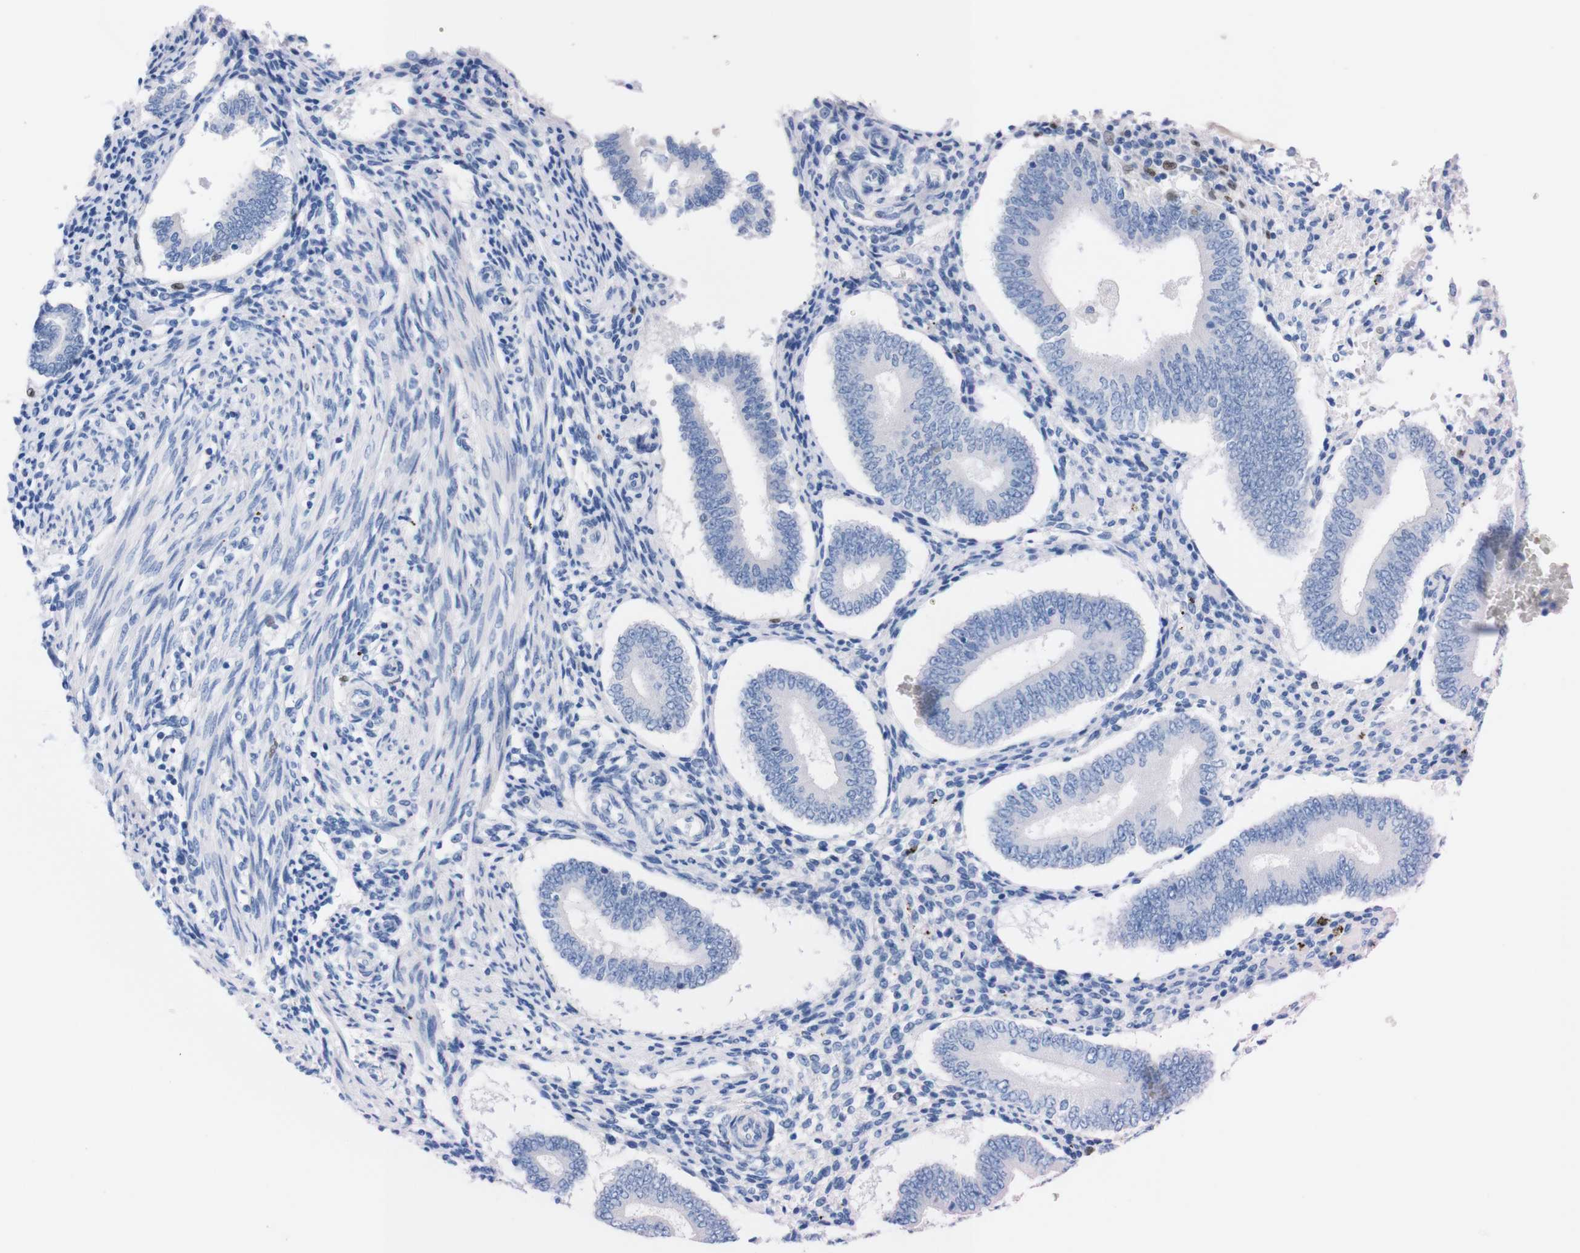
{"staining": {"intensity": "negative", "quantity": "none", "location": "none"}, "tissue": "endometrium", "cell_type": "Cells in endometrial stroma", "image_type": "normal", "snomed": [{"axis": "morphology", "description": "Normal tissue, NOS"}, {"axis": "topography", "description": "Endometrium"}], "caption": "The histopathology image shows no staining of cells in endometrial stroma in benign endometrium. The staining was performed using DAB to visualize the protein expression in brown, while the nuclei were stained in blue with hematoxylin (Magnification: 20x).", "gene": "P2RY12", "patient": {"sex": "female", "age": 42}}